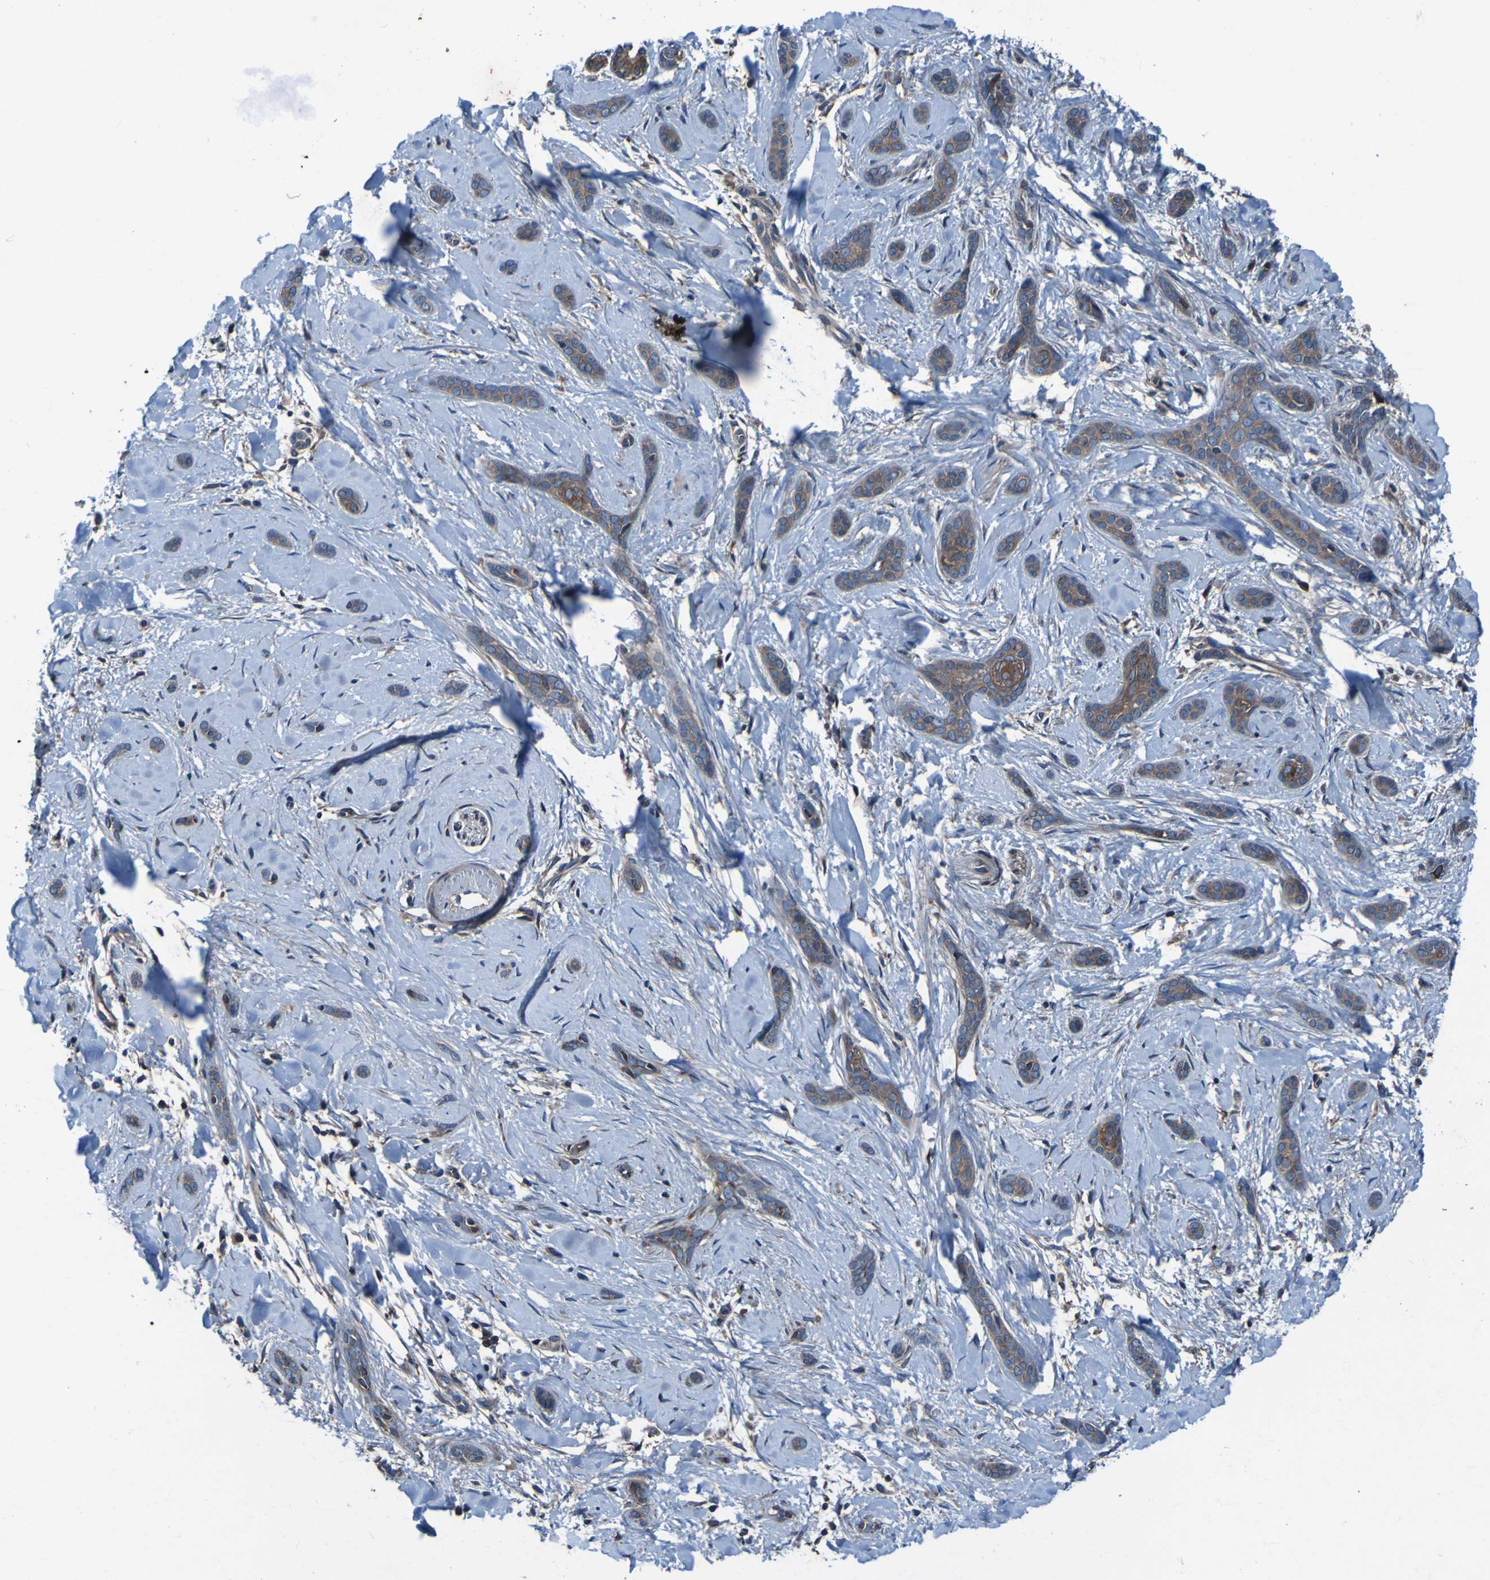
{"staining": {"intensity": "moderate", "quantity": ">75%", "location": "cytoplasmic/membranous"}, "tissue": "skin cancer", "cell_type": "Tumor cells", "image_type": "cancer", "snomed": [{"axis": "morphology", "description": "Basal cell carcinoma"}, {"axis": "morphology", "description": "Adnexal tumor, benign"}, {"axis": "topography", "description": "Skin"}], "caption": "The image reveals a brown stain indicating the presence of a protein in the cytoplasmic/membranous of tumor cells in skin cancer (benign adnexal tumor). (Brightfield microscopy of DAB IHC at high magnification).", "gene": "RAB5B", "patient": {"sex": "female", "age": 42}}